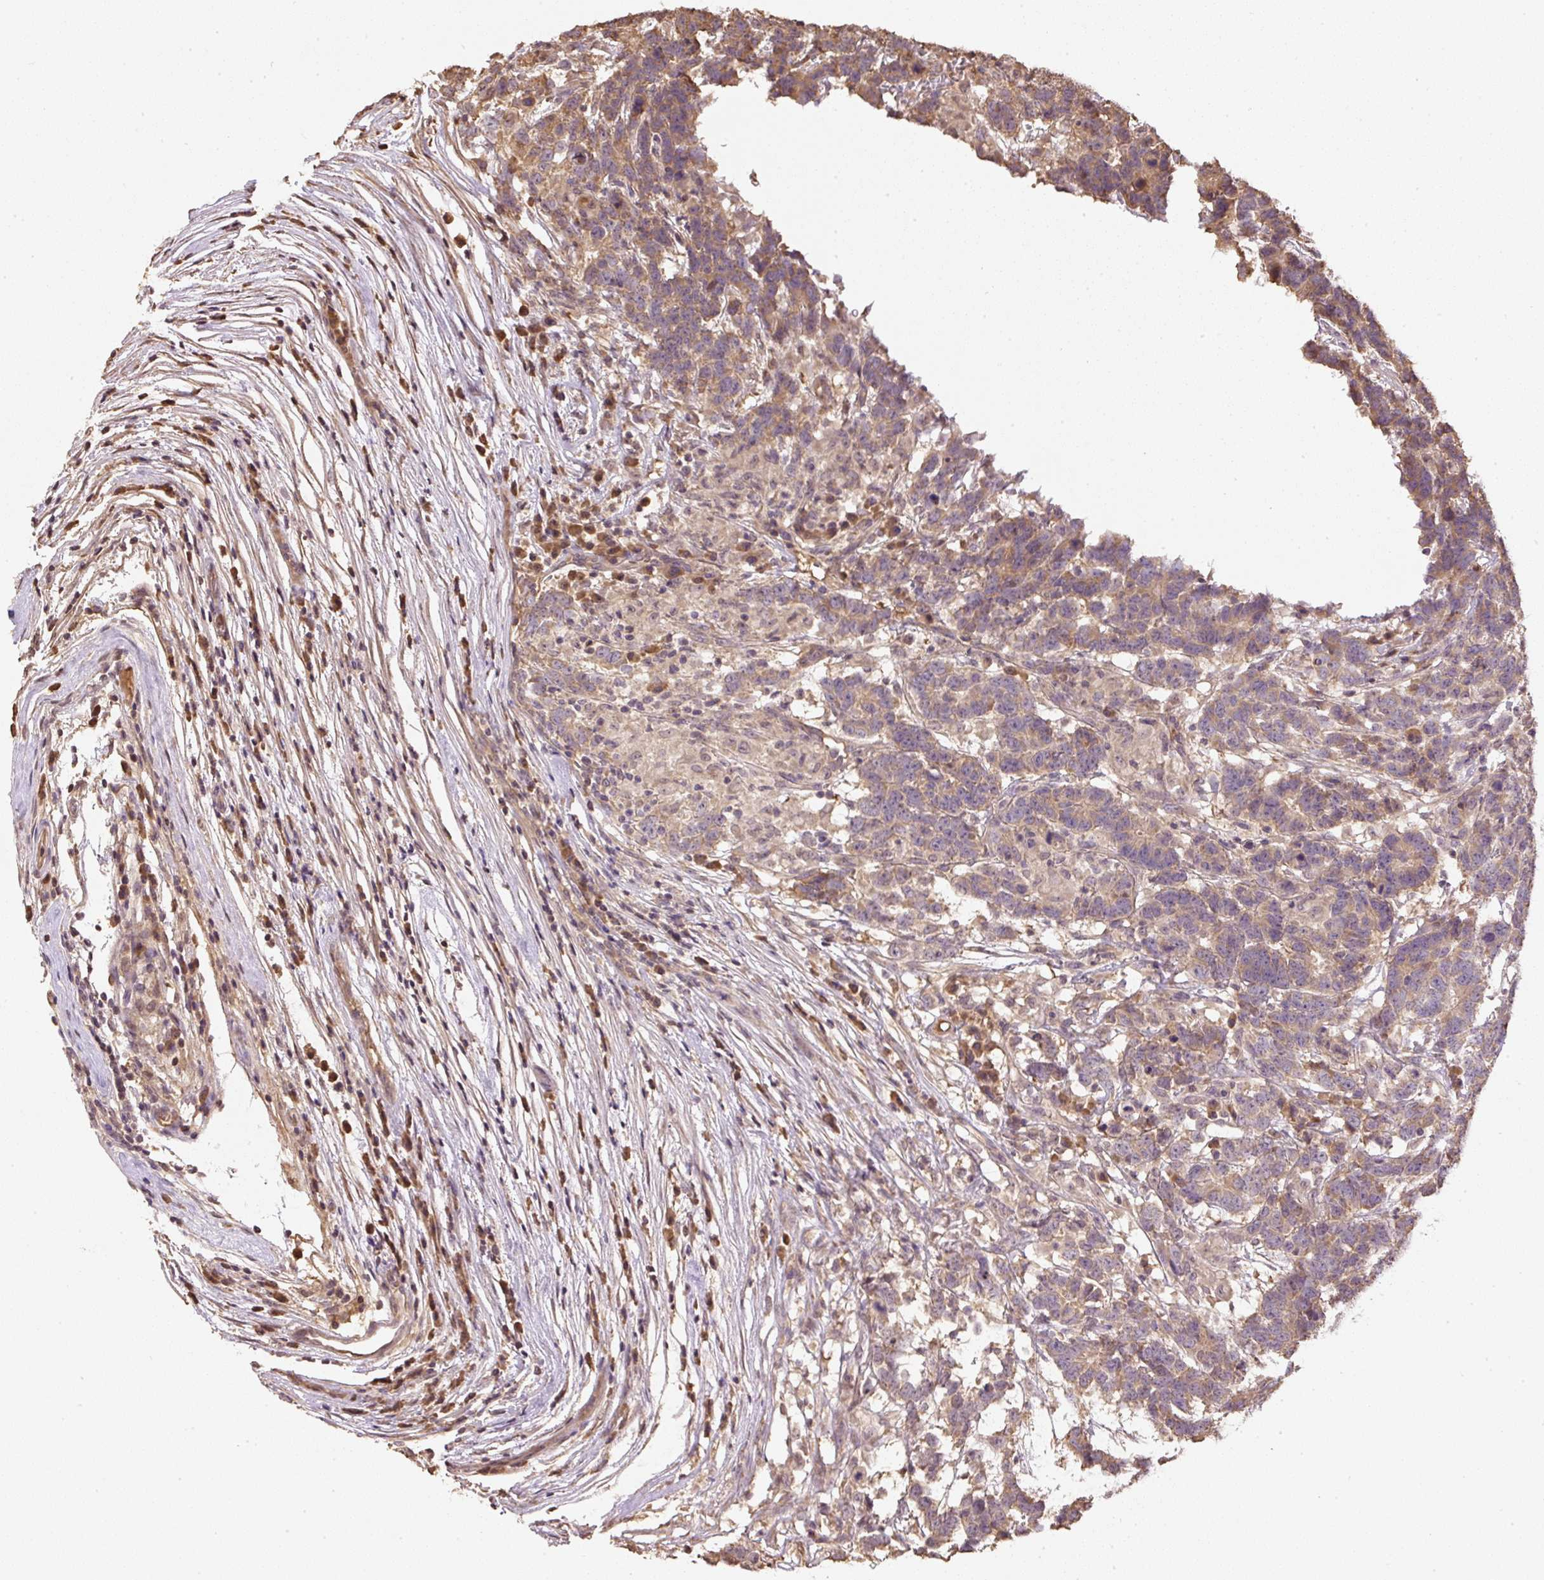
{"staining": {"intensity": "weak", "quantity": ">75%", "location": "cytoplasmic/membranous"}, "tissue": "testis cancer", "cell_type": "Tumor cells", "image_type": "cancer", "snomed": [{"axis": "morphology", "description": "Carcinoma, Embryonal, NOS"}, {"axis": "topography", "description": "Testis"}], "caption": "Immunohistochemistry (IHC) histopathology image of neoplastic tissue: testis embryonal carcinoma stained using IHC reveals low levels of weak protein expression localized specifically in the cytoplasmic/membranous of tumor cells, appearing as a cytoplasmic/membranous brown color.", "gene": "TMEM170B", "patient": {"sex": "male", "age": 26}}